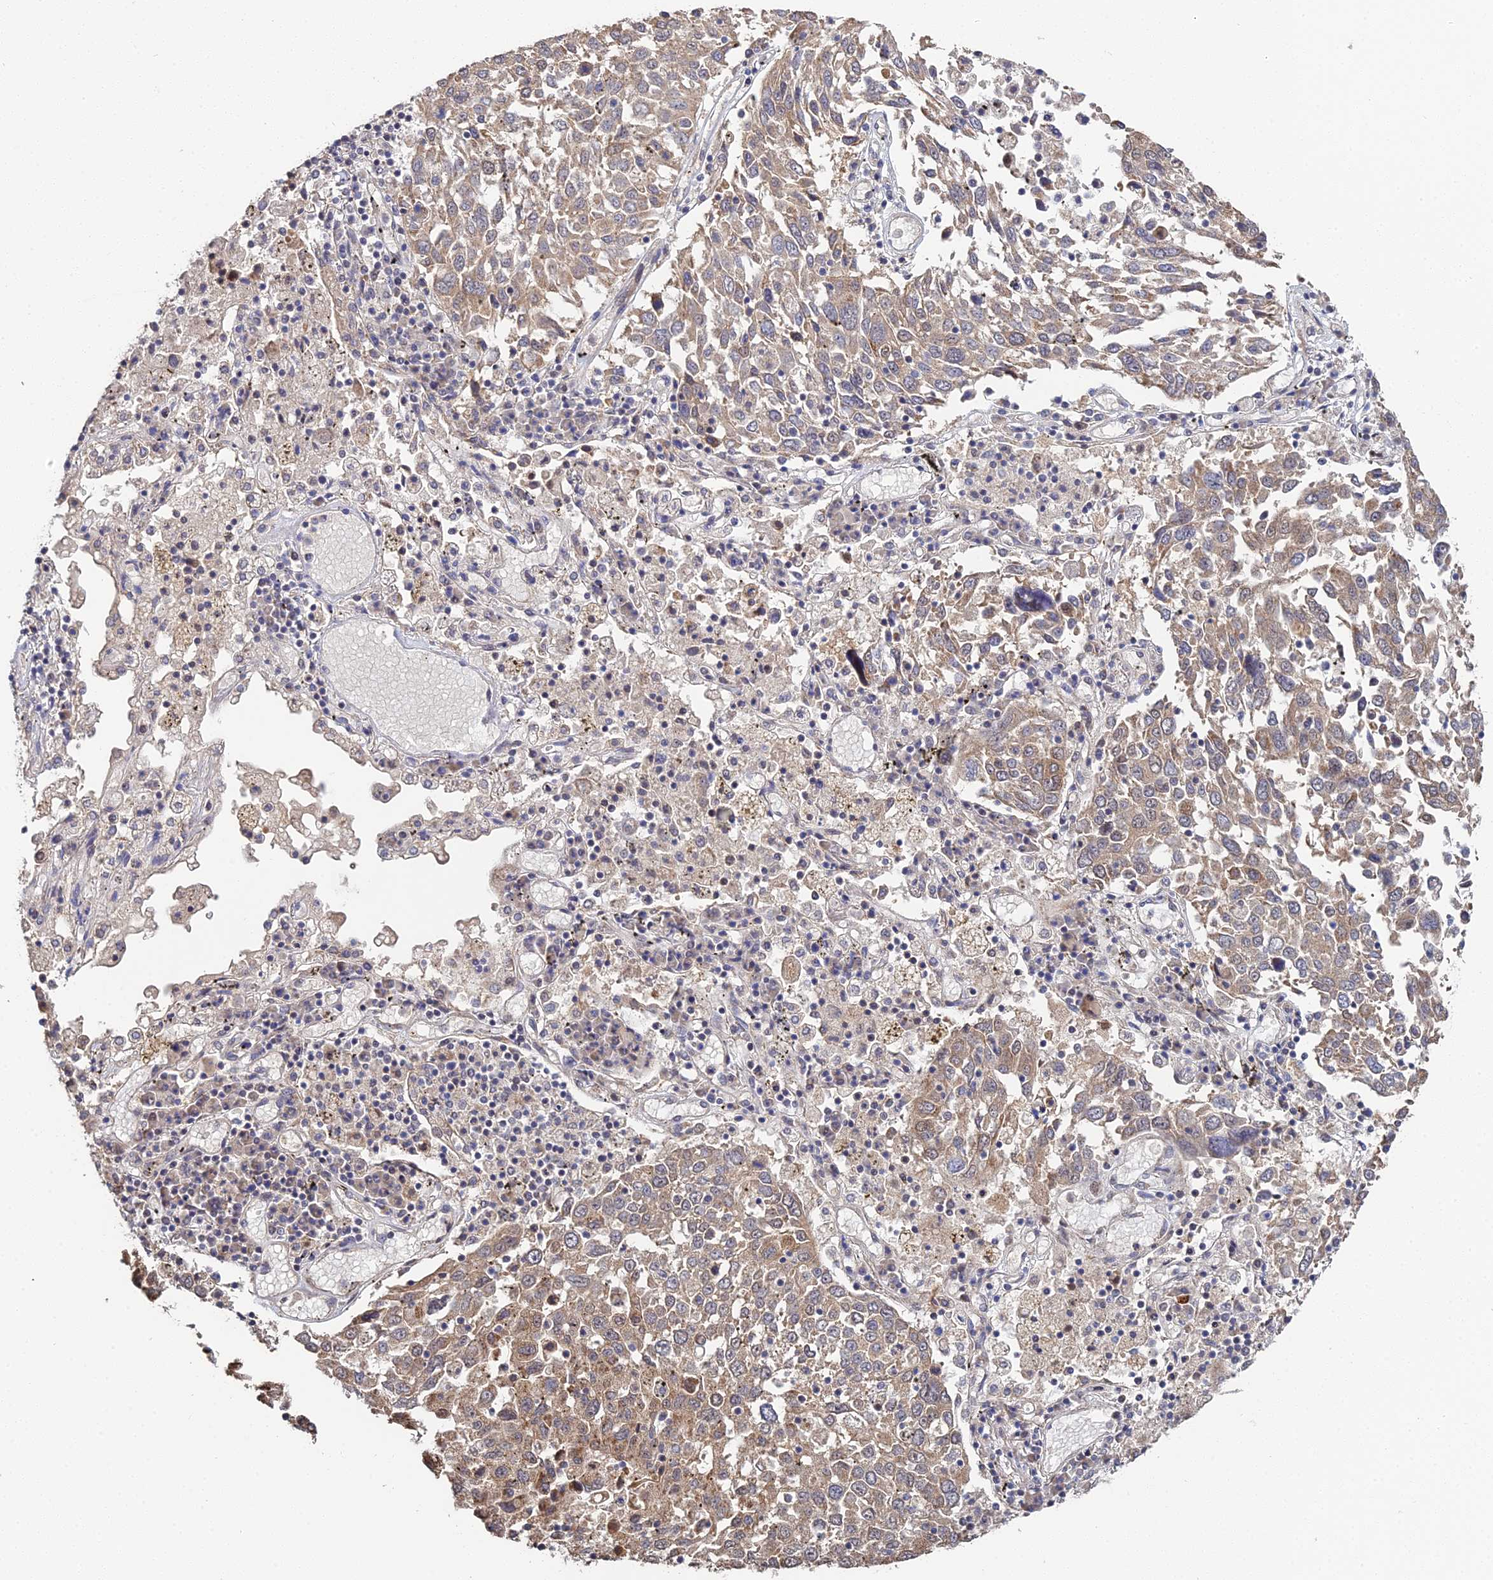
{"staining": {"intensity": "weak", "quantity": ">75%", "location": "cytoplasmic/membranous"}, "tissue": "lung cancer", "cell_type": "Tumor cells", "image_type": "cancer", "snomed": [{"axis": "morphology", "description": "Squamous cell carcinoma, NOS"}, {"axis": "topography", "description": "Lung"}], "caption": "This photomicrograph reveals immunohistochemistry staining of human lung squamous cell carcinoma, with low weak cytoplasmic/membranous expression in approximately >75% of tumor cells.", "gene": "ERCC5", "patient": {"sex": "male", "age": 65}}